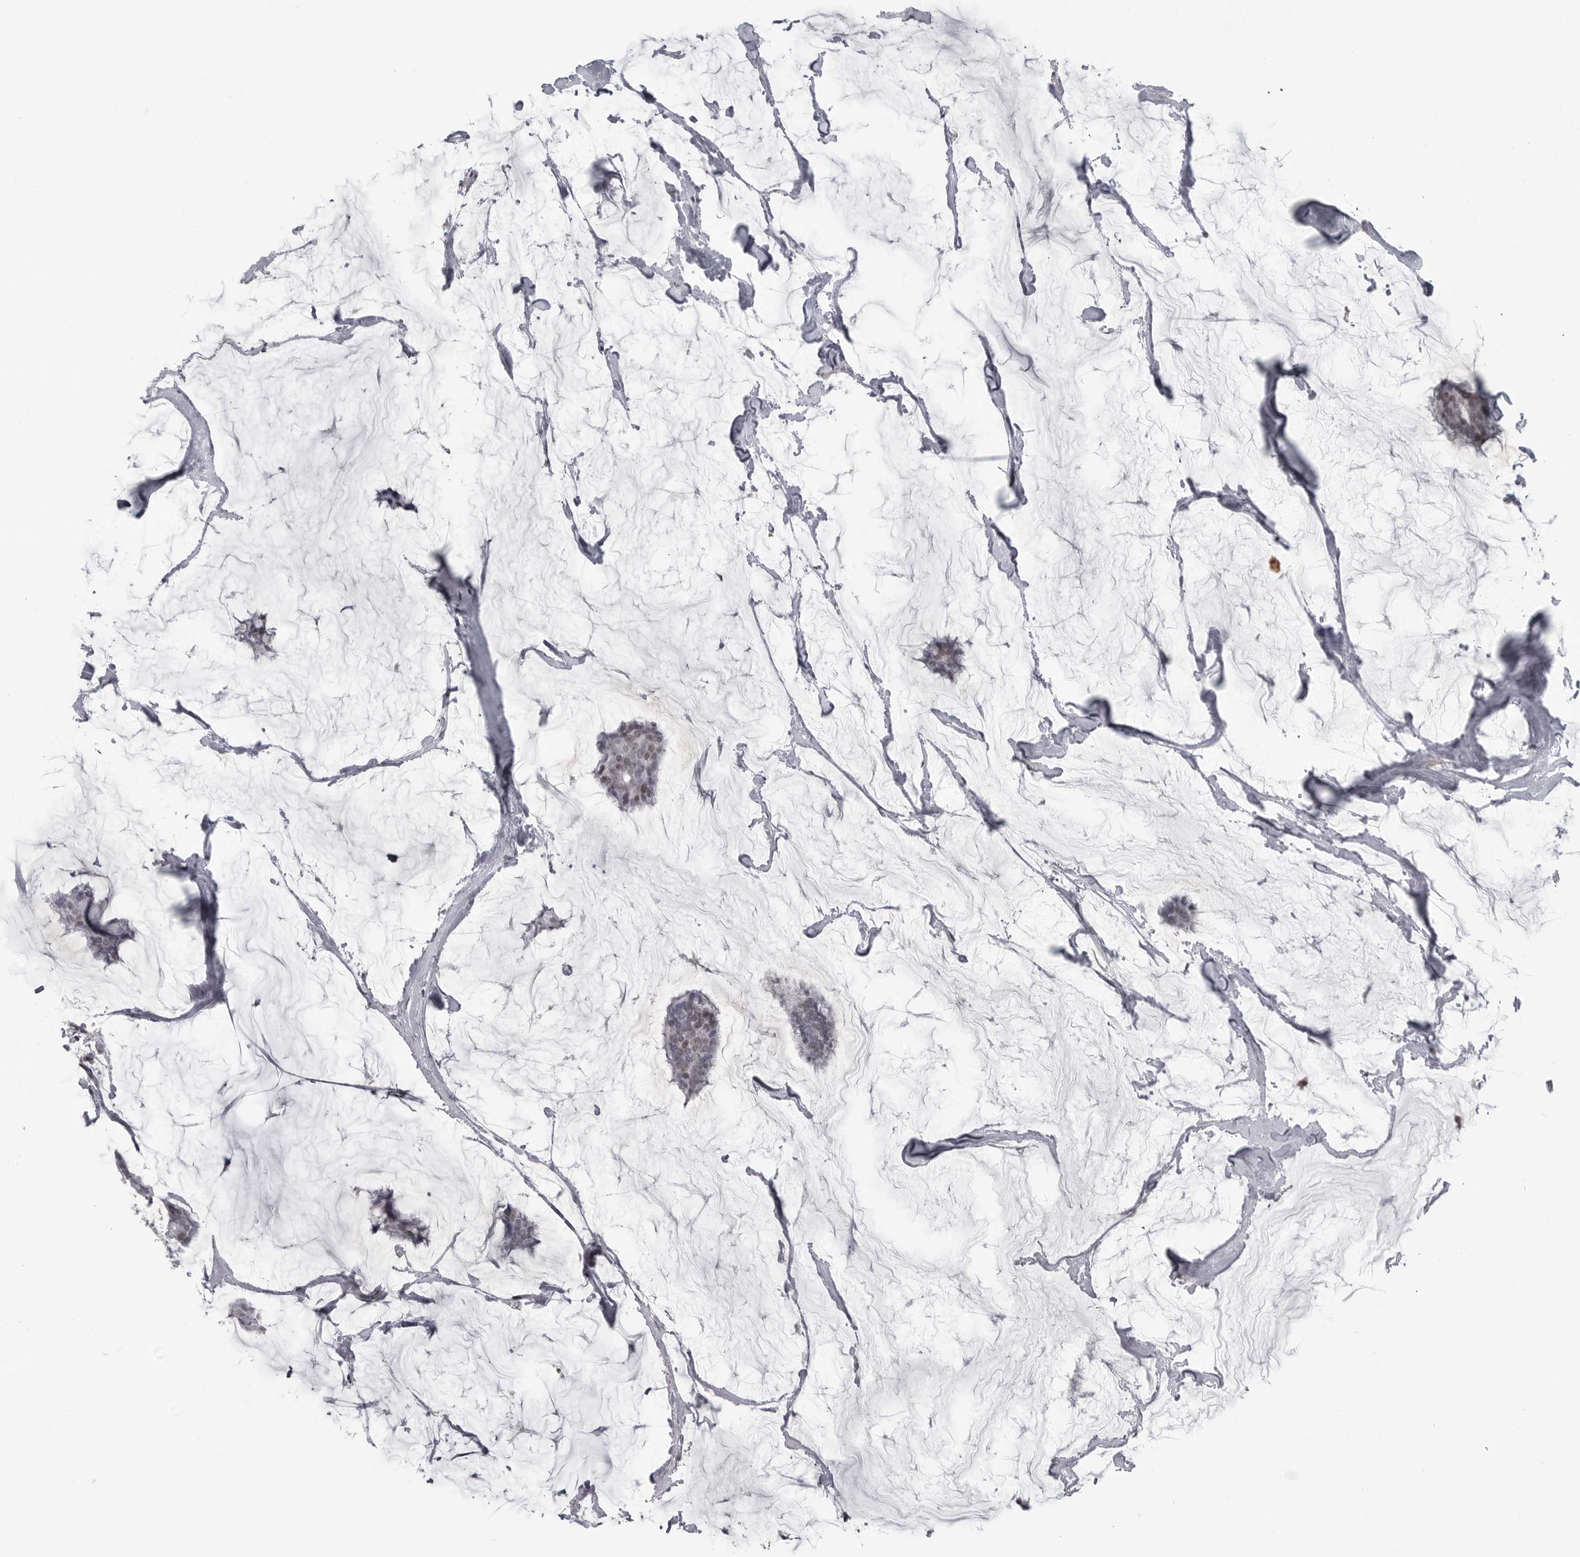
{"staining": {"intensity": "negative", "quantity": "none", "location": "none"}, "tissue": "breast cancer", "cell_type": "Tumor cells", "image_type": "cancer", "snomed": [{"axis": "morphology", "description": "Duct carcinoma"}, {"axis": "topography", "description": "Breast"}], "caption": "Protein analysis of invasive ductal carcinoma (breast) demonstrates no significant staining in tumor cells.", "gene": "HMGN3", "patient": {"sex": "female", "age": 93}}